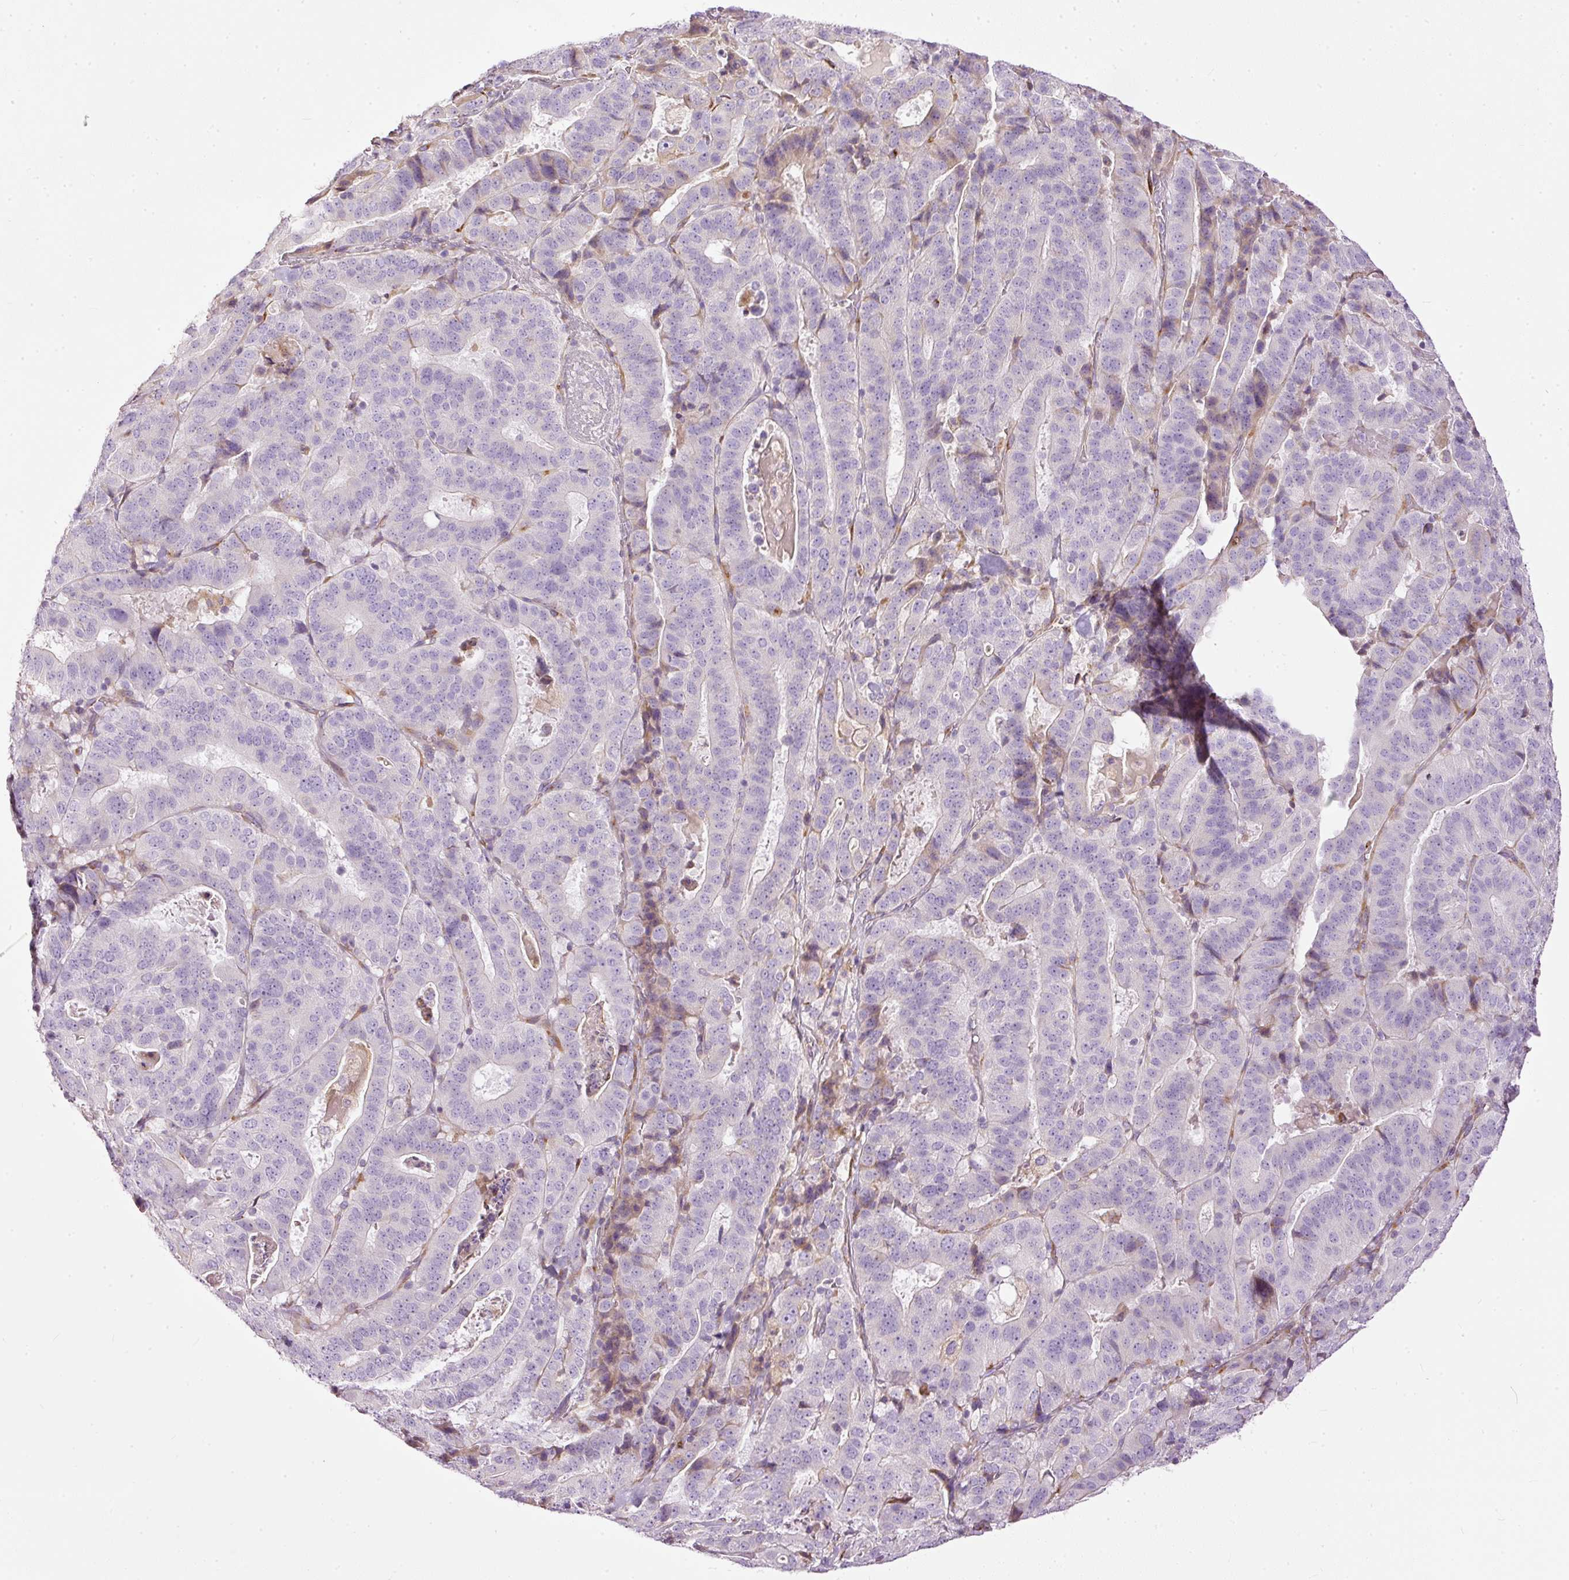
{"staining": {"intensity": "moderate", "quantity": "<25%", "location": "cytoplasmic/membranous"}, "tissue": "stomach cancer", "cell_type": "Tumor cells", "image_type": "cancer", "snomed": [{"axis": "morphology", "description": "Adenocarcinoma, NOS"}, {"axis": "topography", "description": "Stomach"}], "caption": "An image showing moderate cytoplasmic/membranous staining in approximately <25% of tumor cells in adenocarcinoma (stomach), as visualized by brown immunohistochemical staining.", "gene": "PAQR9", "patient": {"sex": "male", "age": 48}}